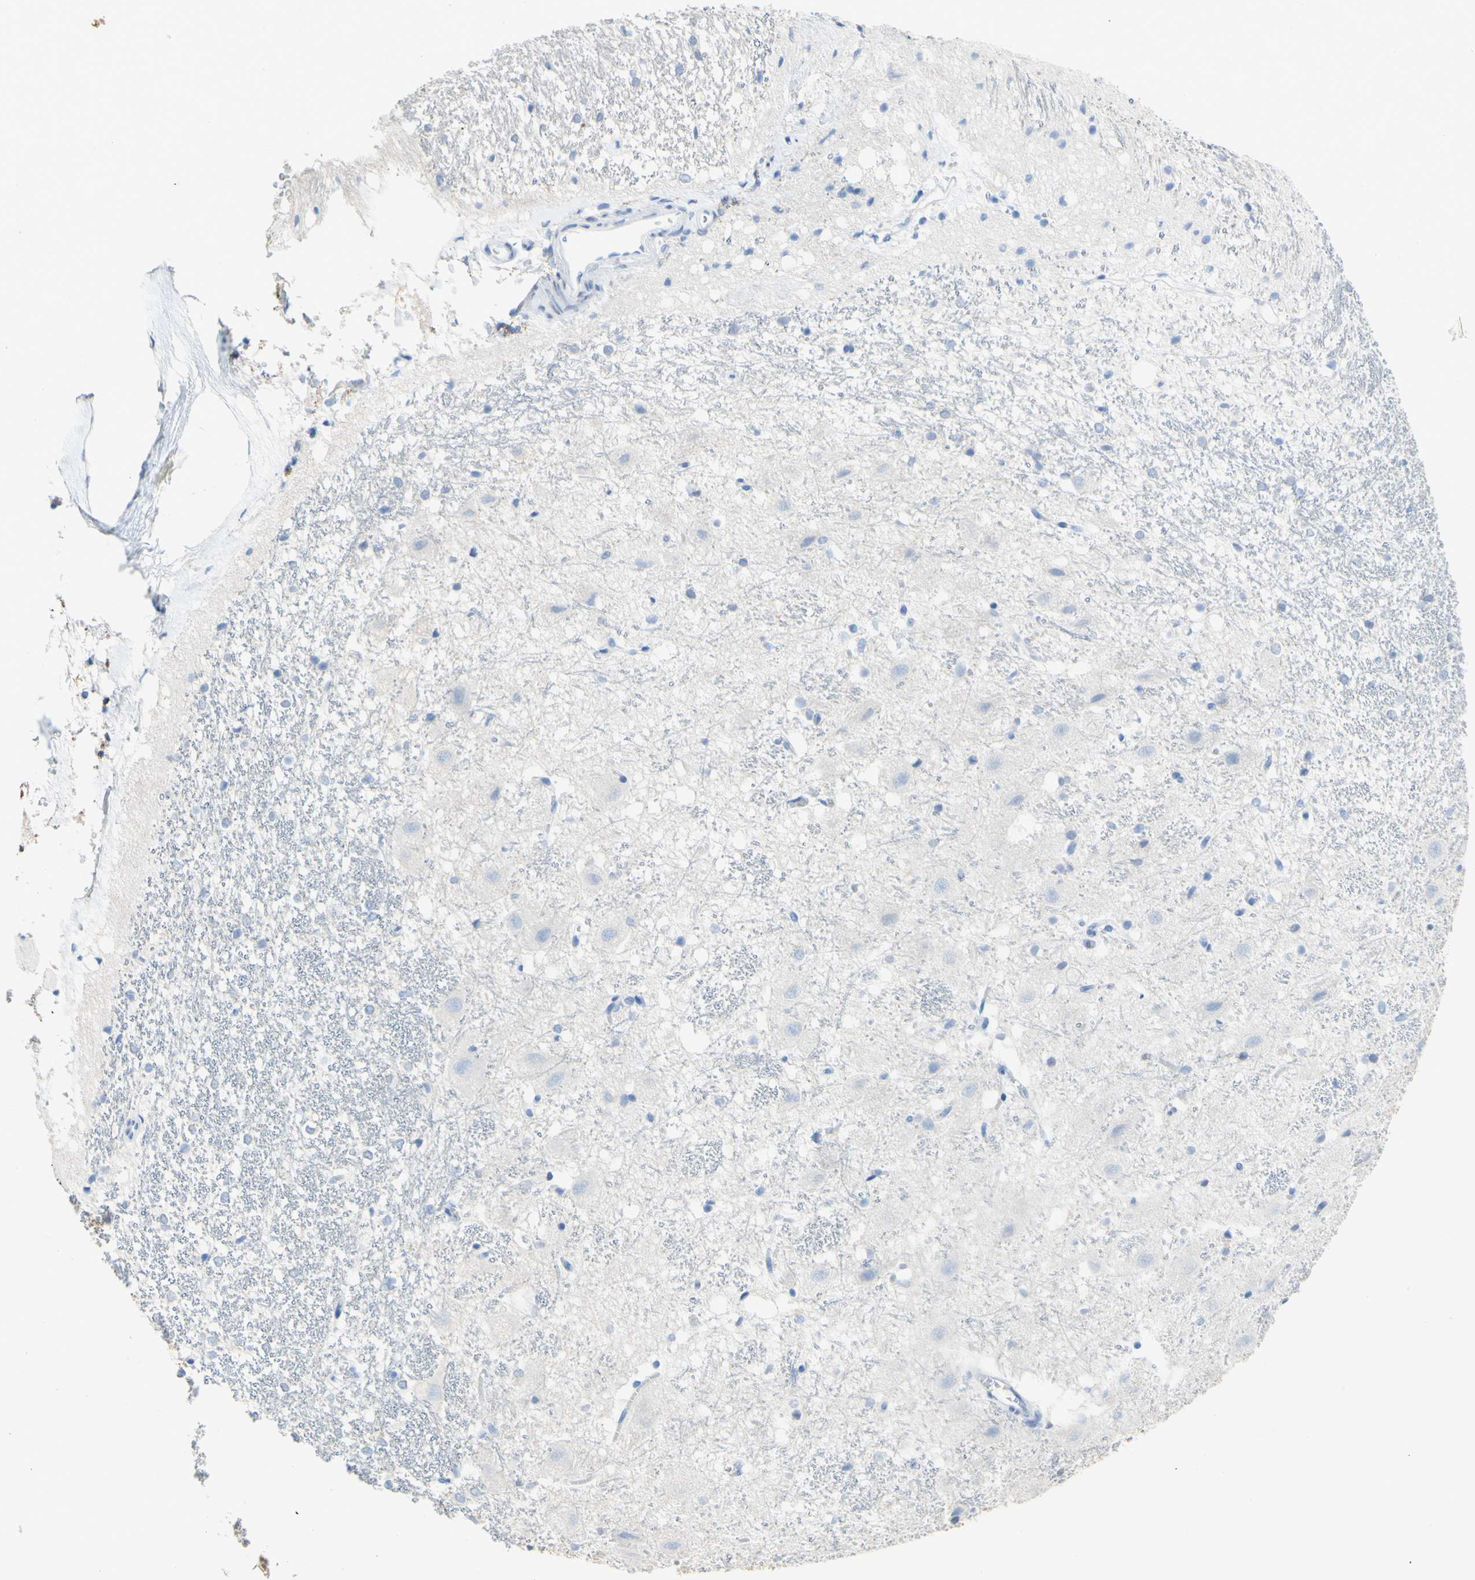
{"staining": {"intensity": "negative", "quantity": "none", "location": "none"}, "tissue": "hippocampus", "cell_type": "Glial cells", "image_type": "normal", "snomed": [{"axis": "morphology", "description": "Normal tissue, NOS"}, {"axis": "topography", "description": "Hippocampus"}], "caption": "High power microscopy image of an IHC histopathology image of unremarkable hippocampus, revealing no significant expression in glial cells.", "gene": "DSC2", "patient": {"sex": "female", "age": 19}}